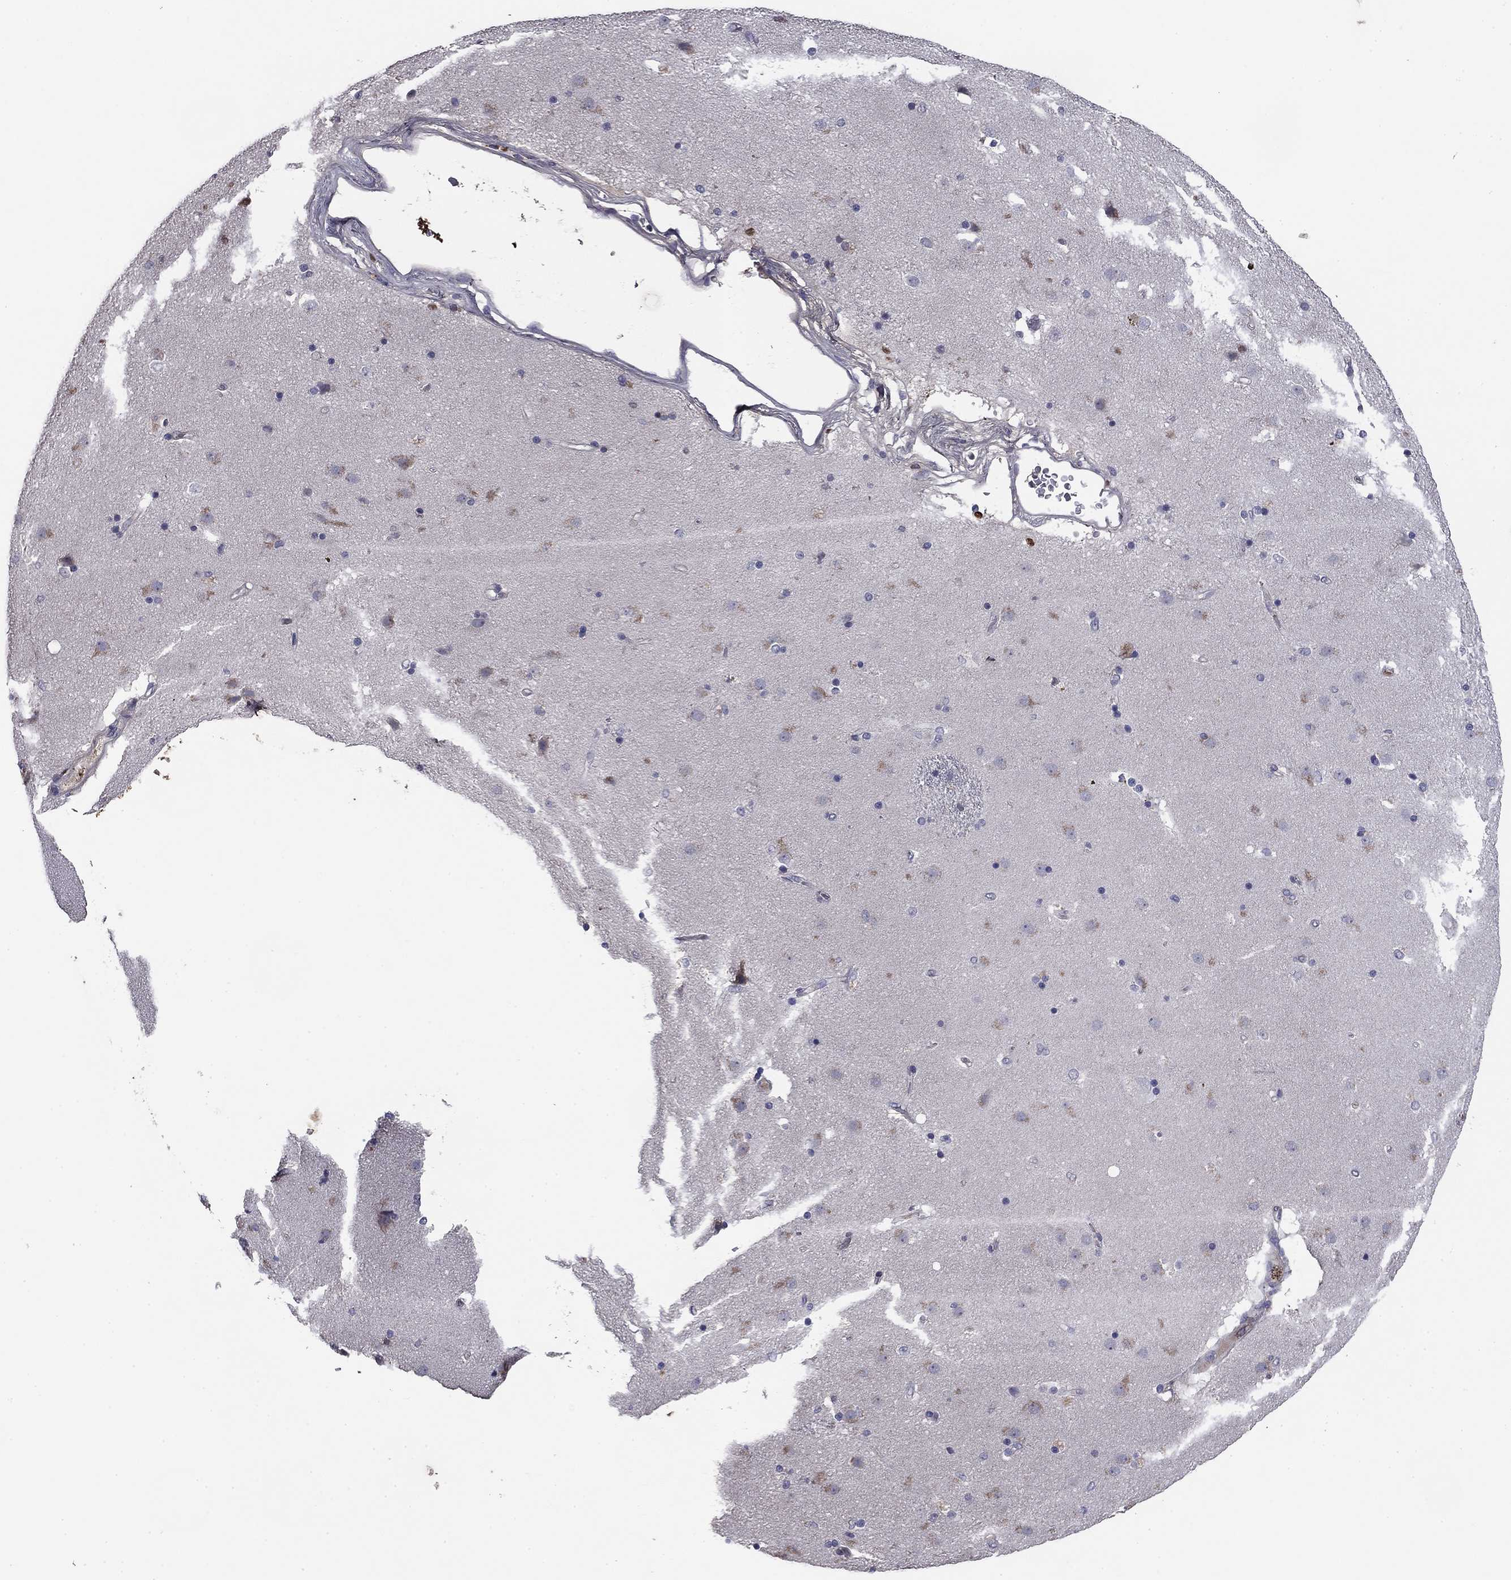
{"staining": {"intensity": "negative", "quantity": "none", "location": "none"}, "tissue": "caudate", "cell_type": "Glial cells", "image_type": "normal", "snomed": [{"axis": "morphology", "description": "Normal tissue, NOS"}, {"axis": "topography", "description": "Lateral ventricle wall"}], "caption": "IHC photomicrograph of normal caudate: caudate stained with DAB (3,3'-diaminobenzidine) reveals no significant protein staining in glial cells.", "gene": "COL2A1", "patient": {"sex": "female", "age": 71}}